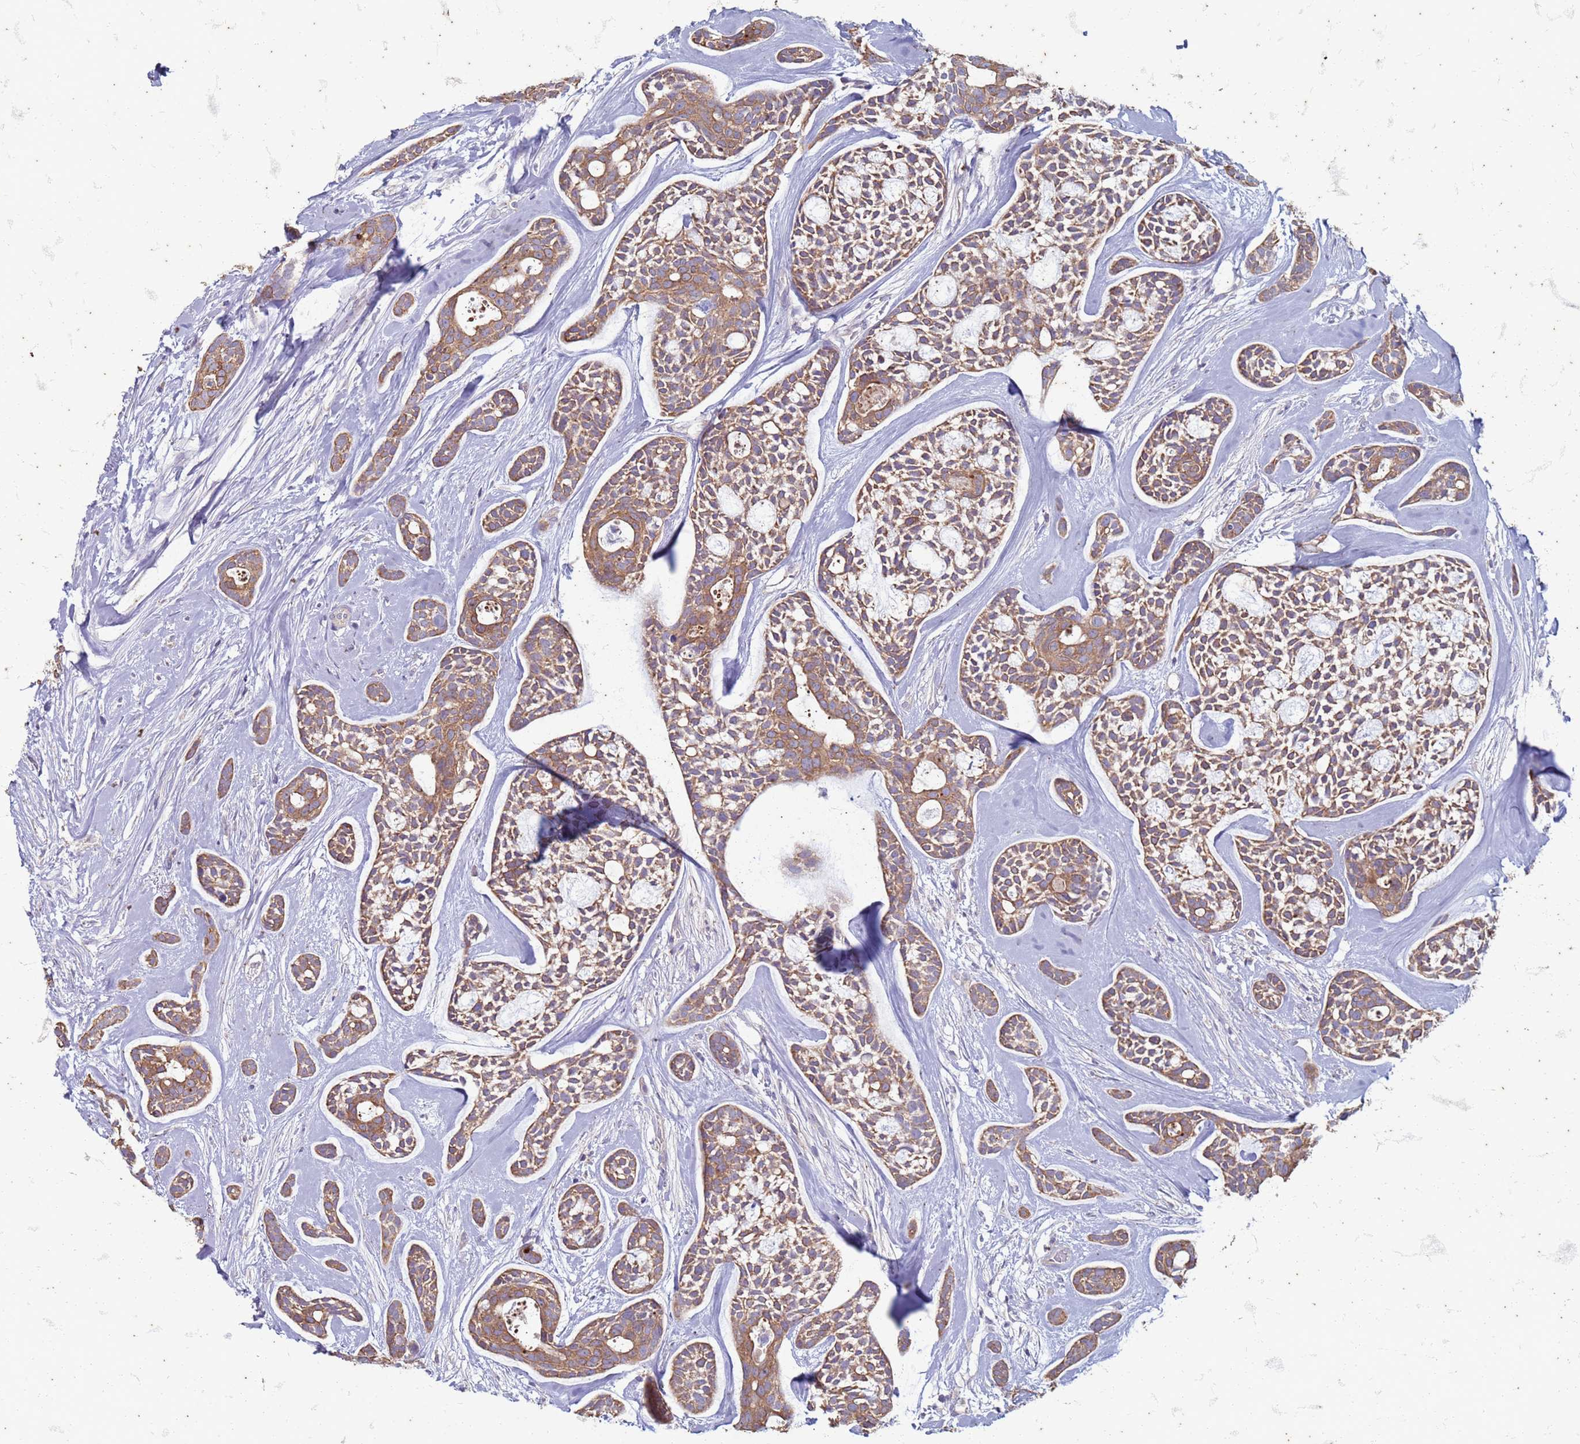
{"staining": {"intensity": "moderate", "quantity": ">75%", "location": "cytoplasmic/membranous"}, "tissue": "head and neck cancer", "cell_type": "Tumor cells", "image_type": "cancer", "snomed": [{"axis": "morphology", "description": "Adenocarcinoma, NOS"}, {"axis": "topography", "description": "Subcutis"}, {"axis": "topography", "description": "Head-Neck"}], "caption": "High-power microscopy captured an immunohistochemistry histopathology image of head and neck cancer (adenocarcinoma), revealing moderate cytoplasmic/membranous staining in approximately >75% of tumor cells.", "gene": "SUCO", "patient": {"sex": "female", "age": 73}}